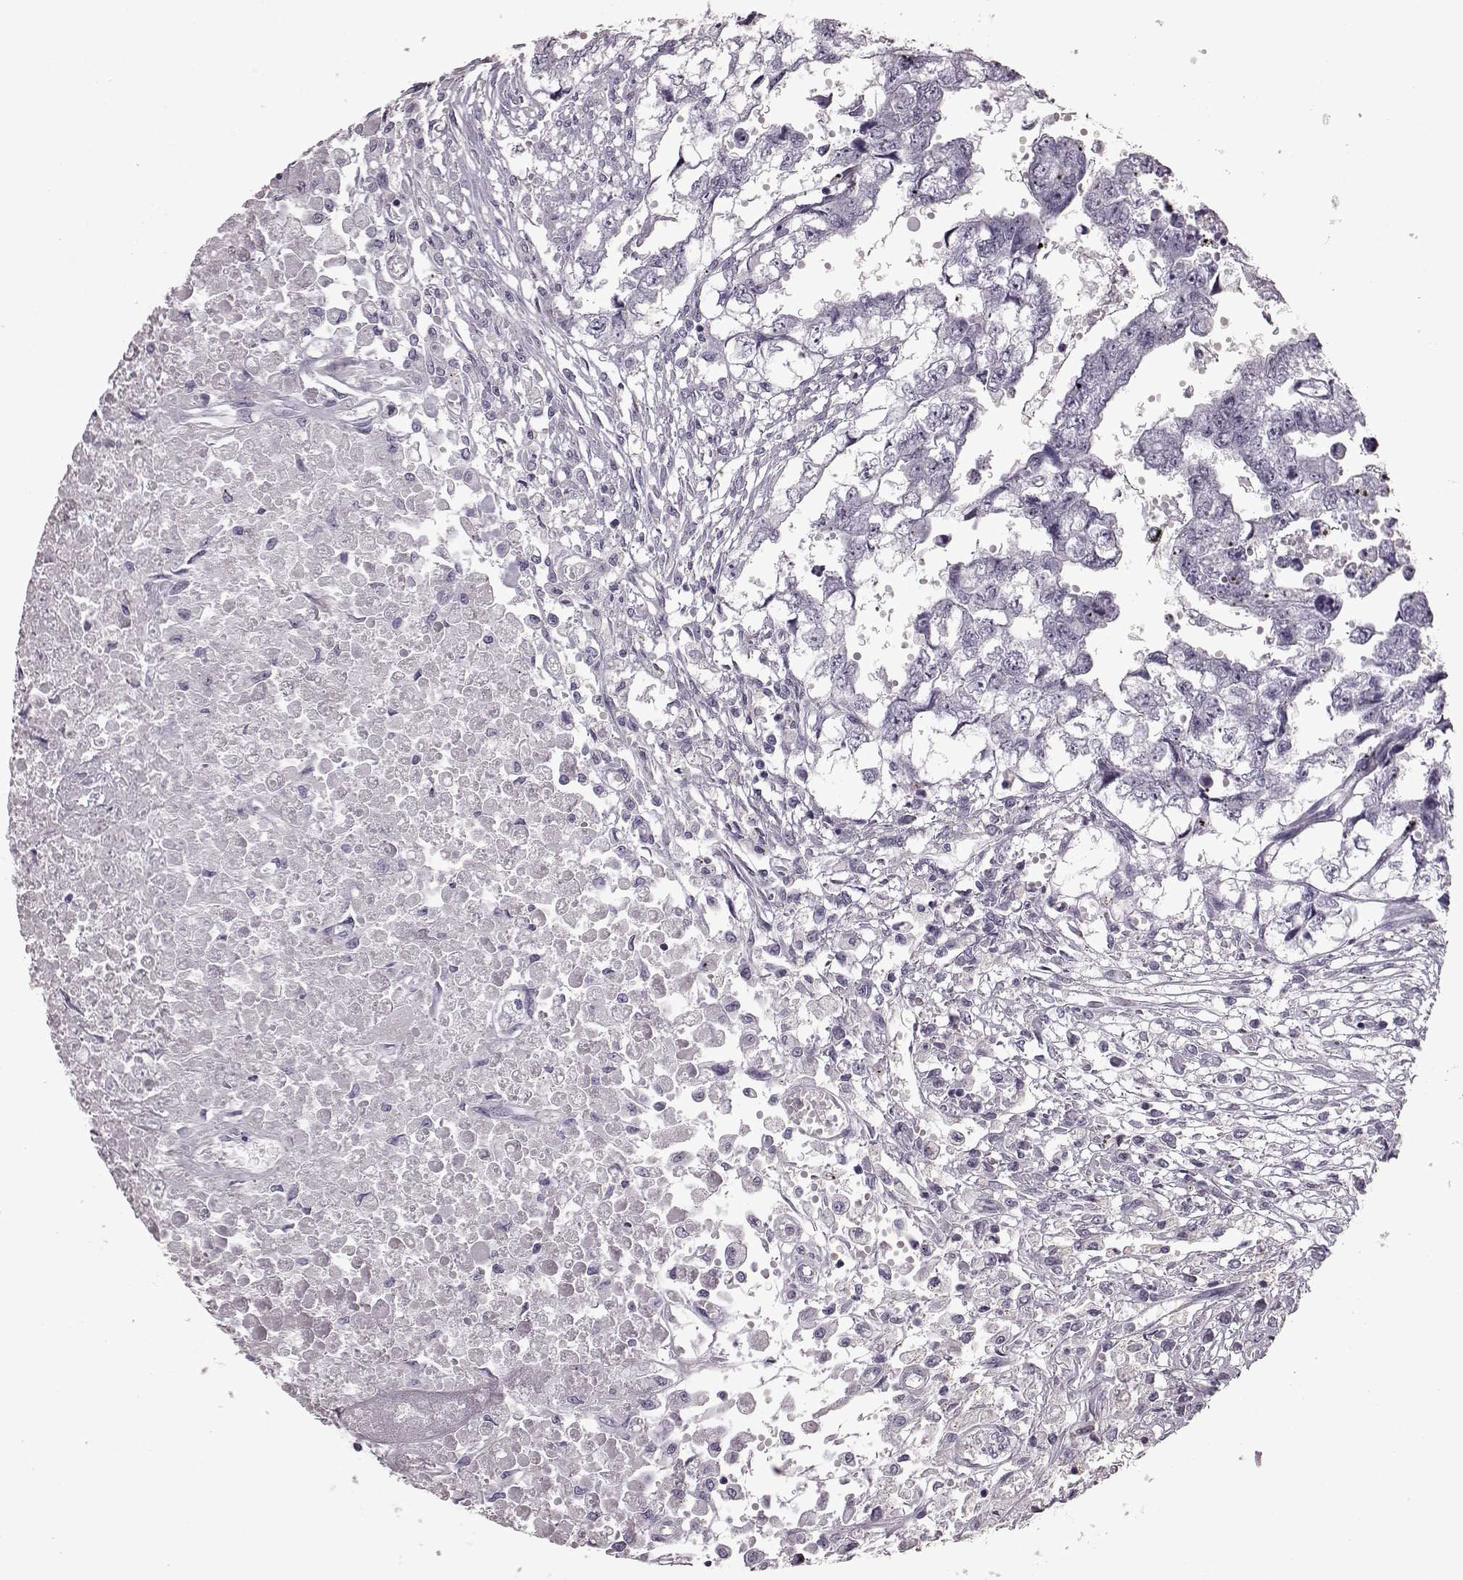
{"staining": {"intensity": "negative", "quantity": "none", "location": "none"}, "tissue": "testis cancer", "cell_type": "Tumor cells", "image_type": "cancer", "snomed": [{"axis": "morphology", "description": "Carcinoma, Embryonal, NOS"}, {"axis": "morphology", "description": "Teratoma, malignant, NOS"}, {"axis": "topography", "description": "Testis"}], "caption": "Tumor cells show no significant protein expression in testis cancer (malignant teratoma).", "gene": "CRYBA2", "patient": {"sex": "male", "age": 44}}